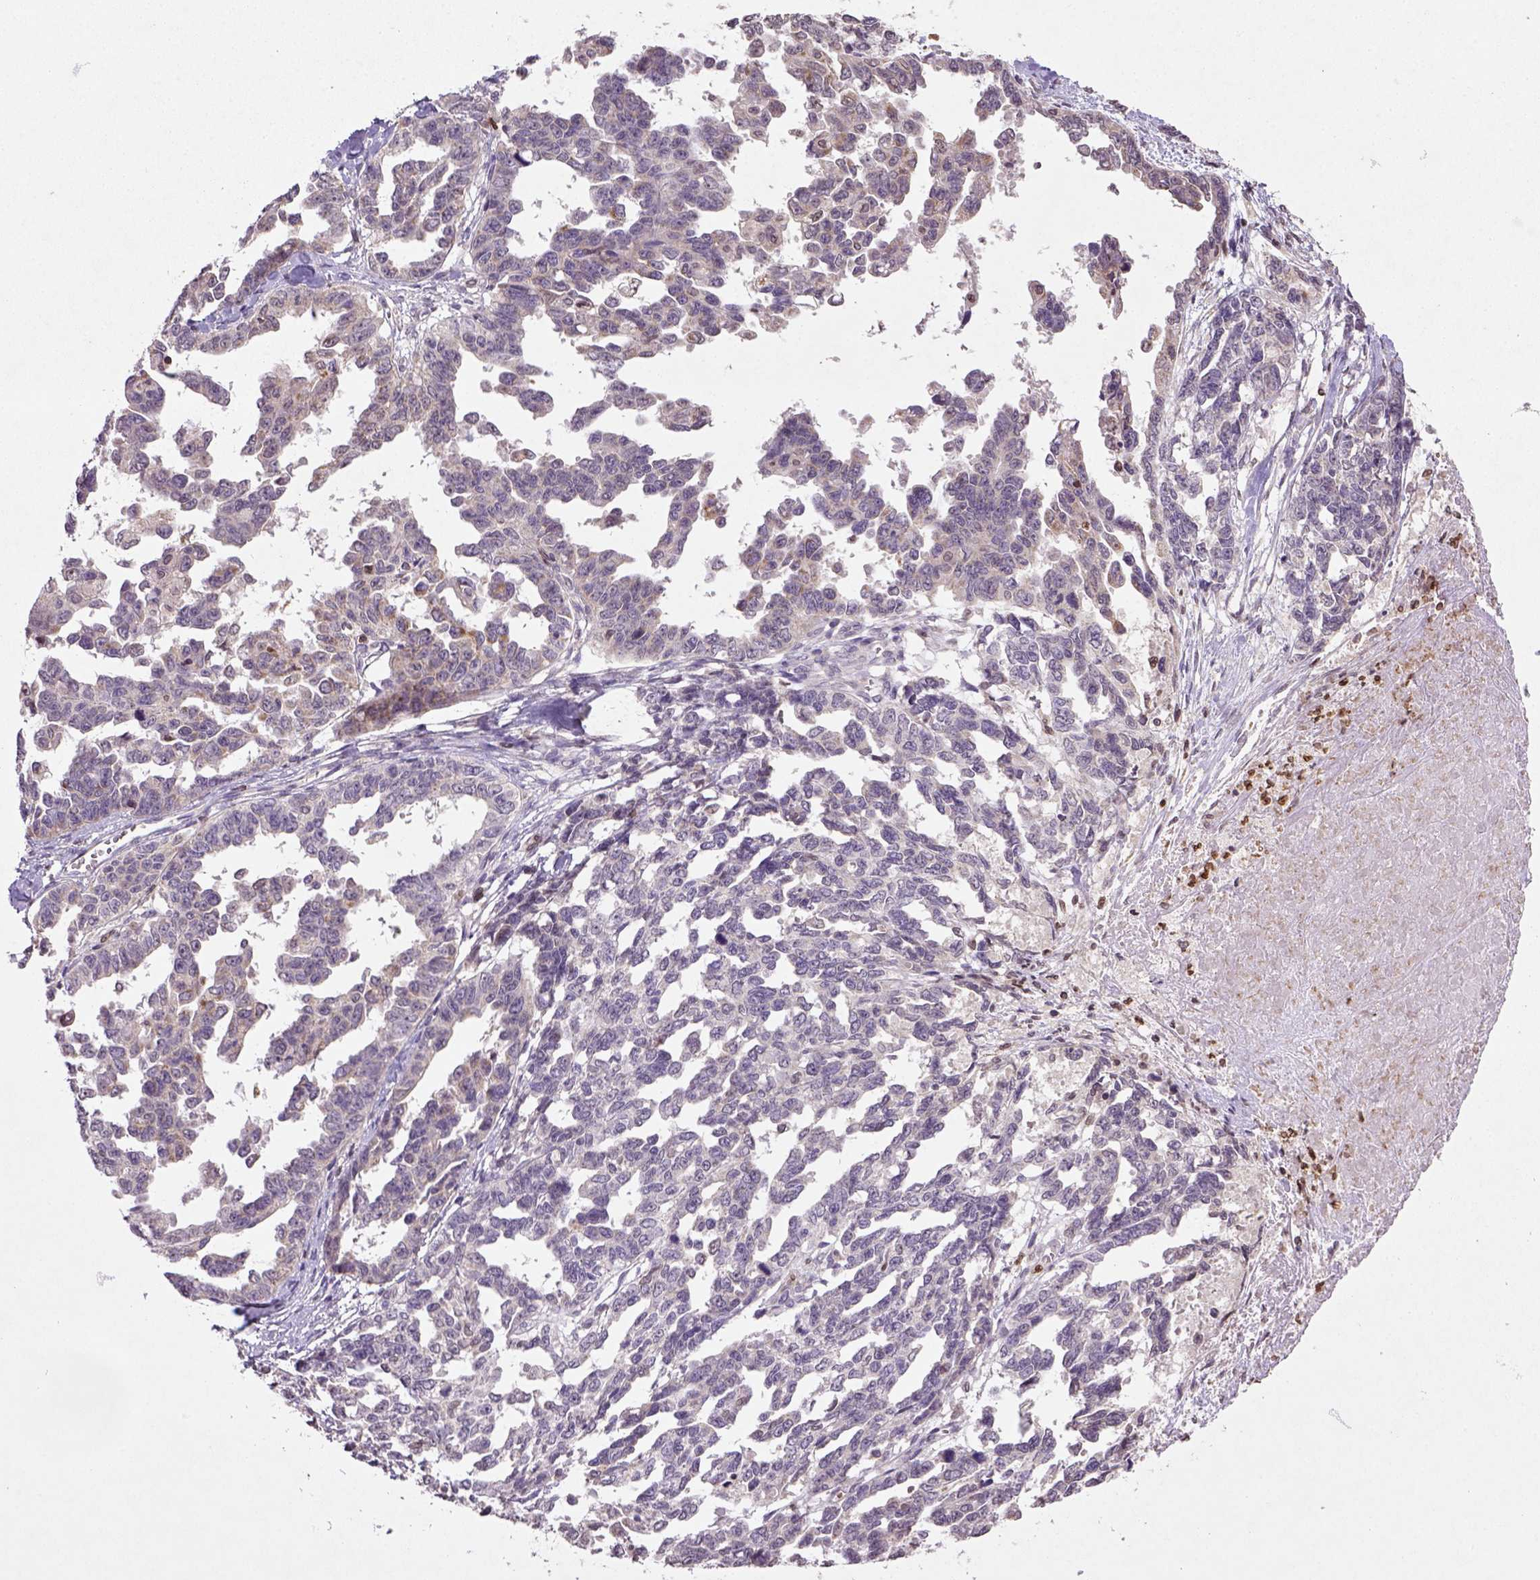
{"staining": {"intensity": "negative", "quantity": "none", "location": "none"}, "tissue": "ovarian cancer", "cell_type": "Tumor cells", "image_type": "cancer", "snomed": [{"axis": "morphology", "description": "Cystadenocarcinoma, serous, NOS"}, {"axis": "topography", "description": "Ovary"}], "caption": "Human serous cystadenocarcinoma (ovarian) stained for a protein using IHC displays no expression in tumor cells.", "gene": "NUDT3", "patient": {"sex": "female", "age": 69}}